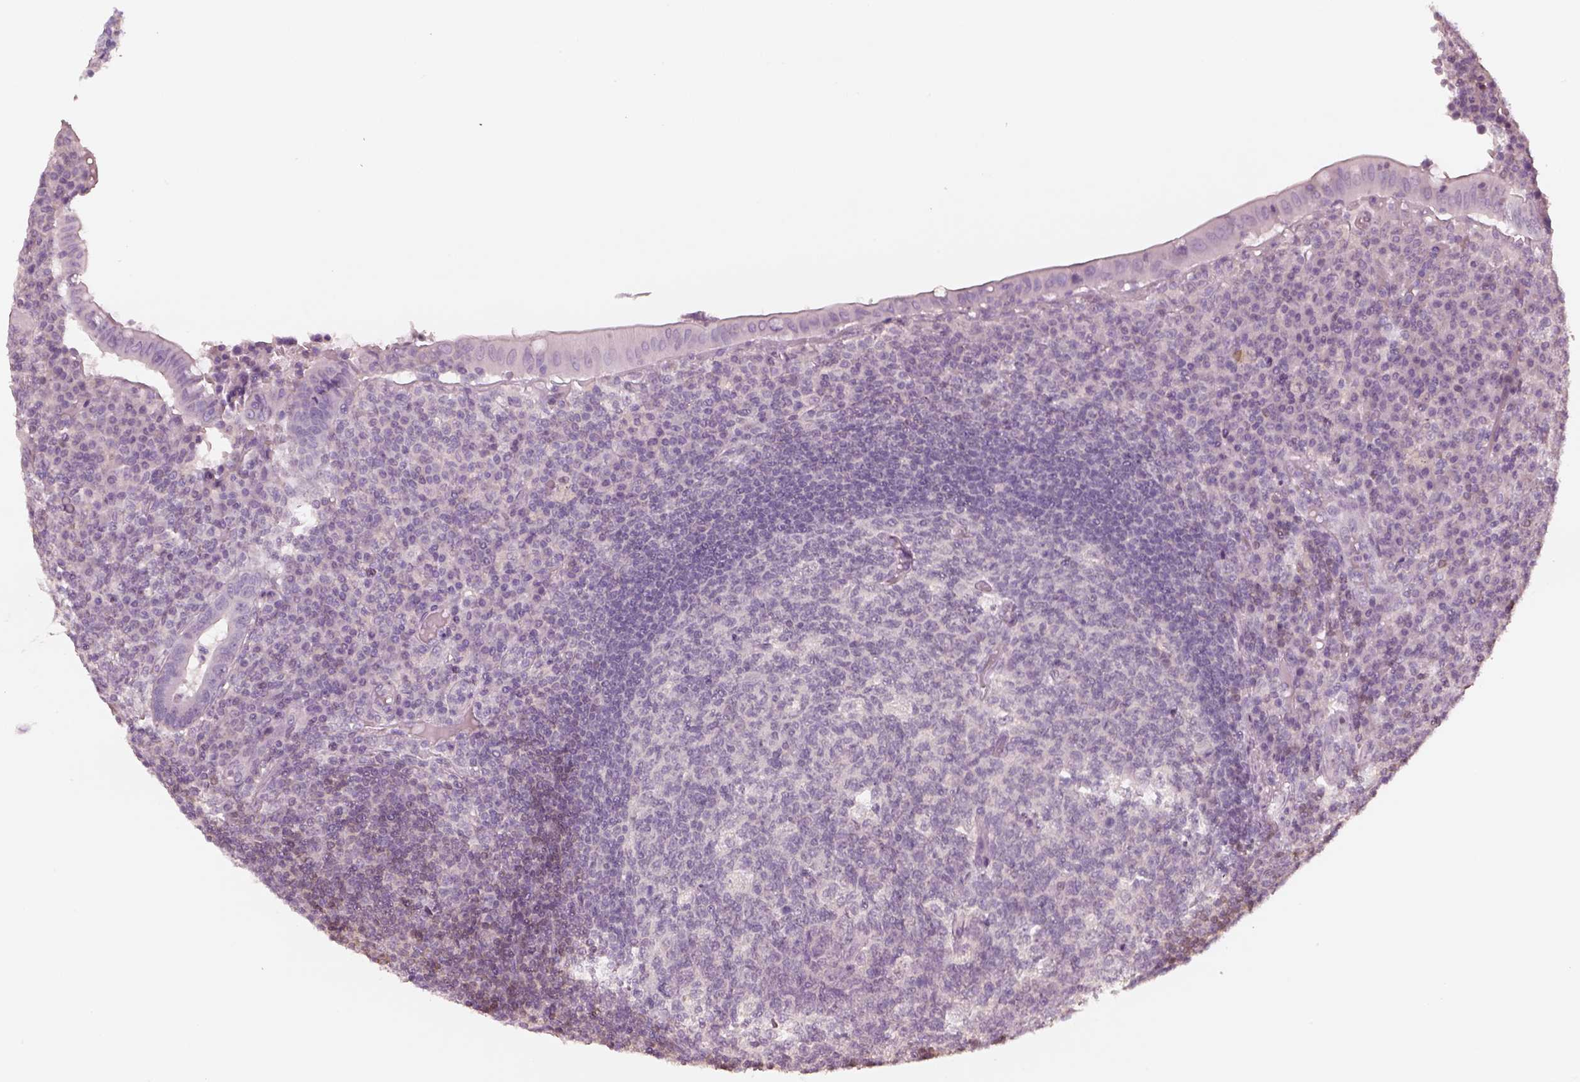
{"staining": {"intensity": "negative", "quantity": "none", "location": "none"}, "tissue": "appendix", "cell_type": "Glandular cells", "image_type": "normal", "snomed": [{"axis": "morphology", "description": "Normal tissue, NOS"}, {"axis": "topography", "description": "Appendix"}], "caption": "High power microscopy image of an immunohistochemistry photomicrograph of unremarkable appendix, revealing no significant positivity in glandular cells.", "gene": "EGR4", "patient": {"sex": "male", "age": 18}}